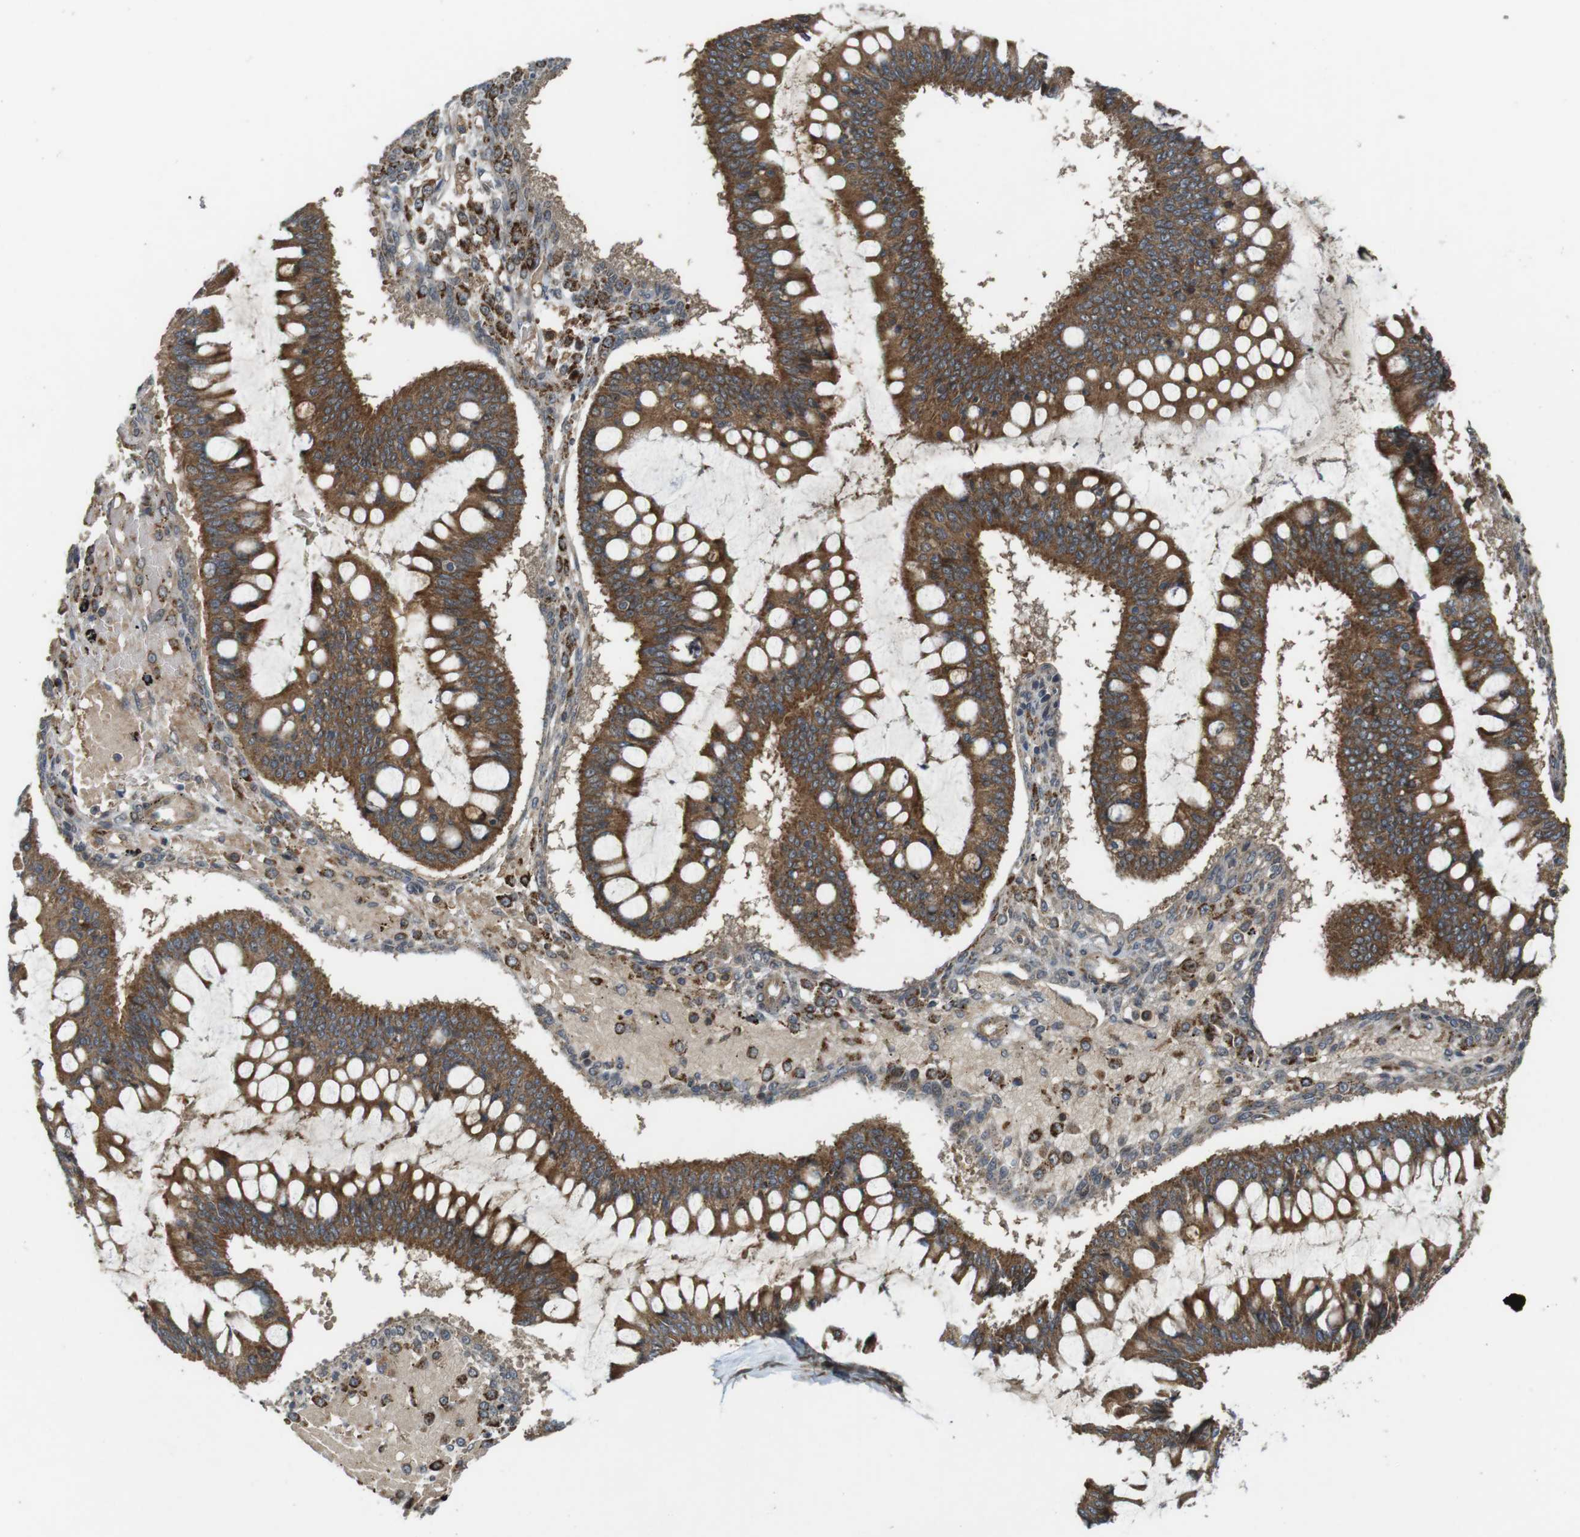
{"staining": {"intensity": "strong", "quantity": ">75%", "location": "cytoplasmic/membranous"}, "tissue": "ovarian cancer", "cell_type": "Tumor cells", "image_type": "cancer", "snomed": [{"axis": "morphology", "description": "Cystadenocarcinoma, mucinous, NOS"}, {"axis": "topography", "description": "Ovary"}], "caption": "Mucinous cystadenocarcinoma (ovarian) stained with a brown dye reveals strong cytoplasmic/membranous positive staining in approximately >75% of tumor cells.", "gene": "IFFO2", "patient": {"sex": "female", "age": 73}}